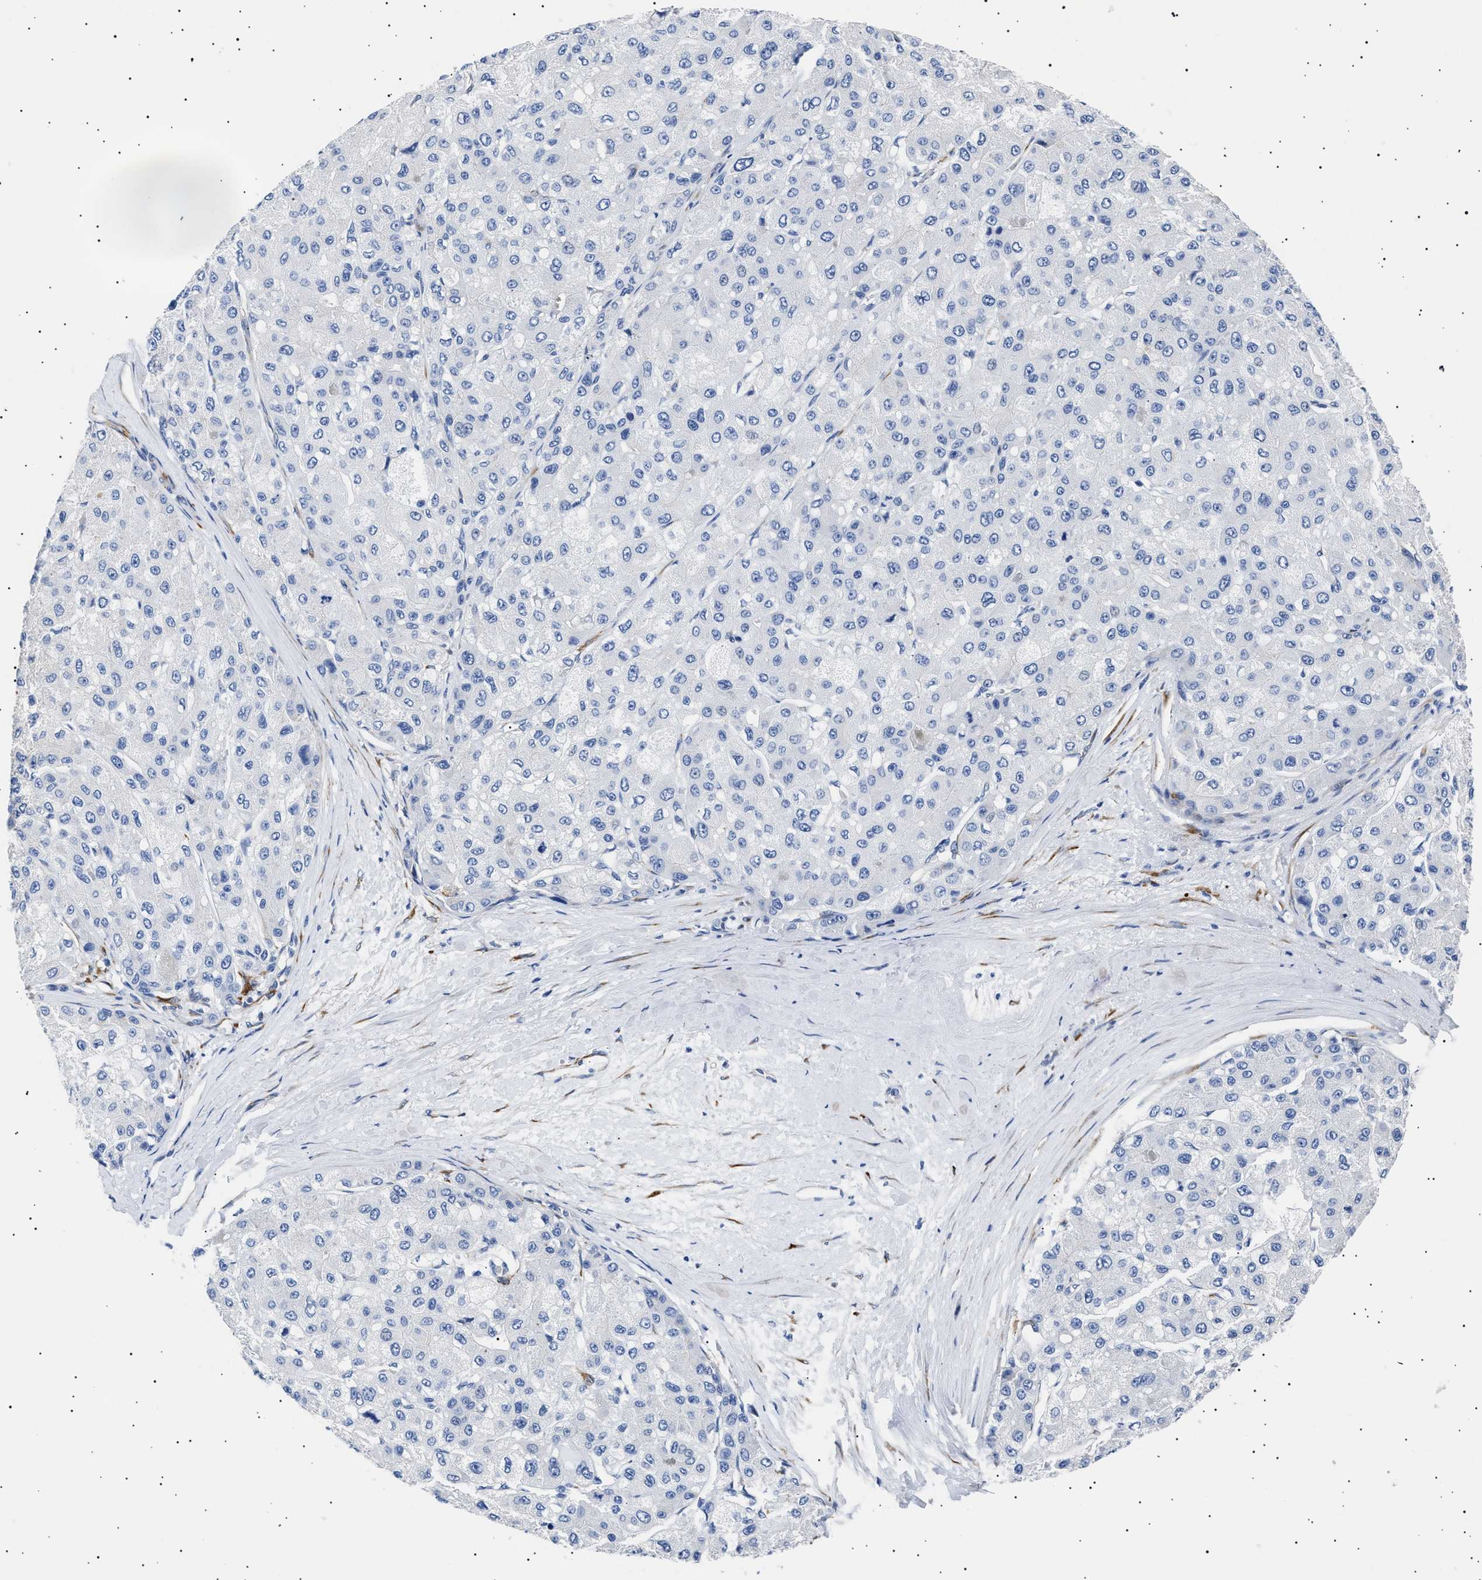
{"staining": {"intensity": "negative", "quantity": "none", "location": "none"}, "tissue": "liver cancer", "cell_type": "Tumor cells", "image_type": "cancer", "snomed": [{"axis": "morphology", "description": "Carcinoma, Hepatocellular, NOS"}, {"axis": "topography", "description": "Liver"}], "caption": "Immunohistochemical staining of liver hepatocellular carcinoma displays no significant staining in tumor cells.", "gene": "HEMGN", "patient": {"sex": "male", "age": 80}}